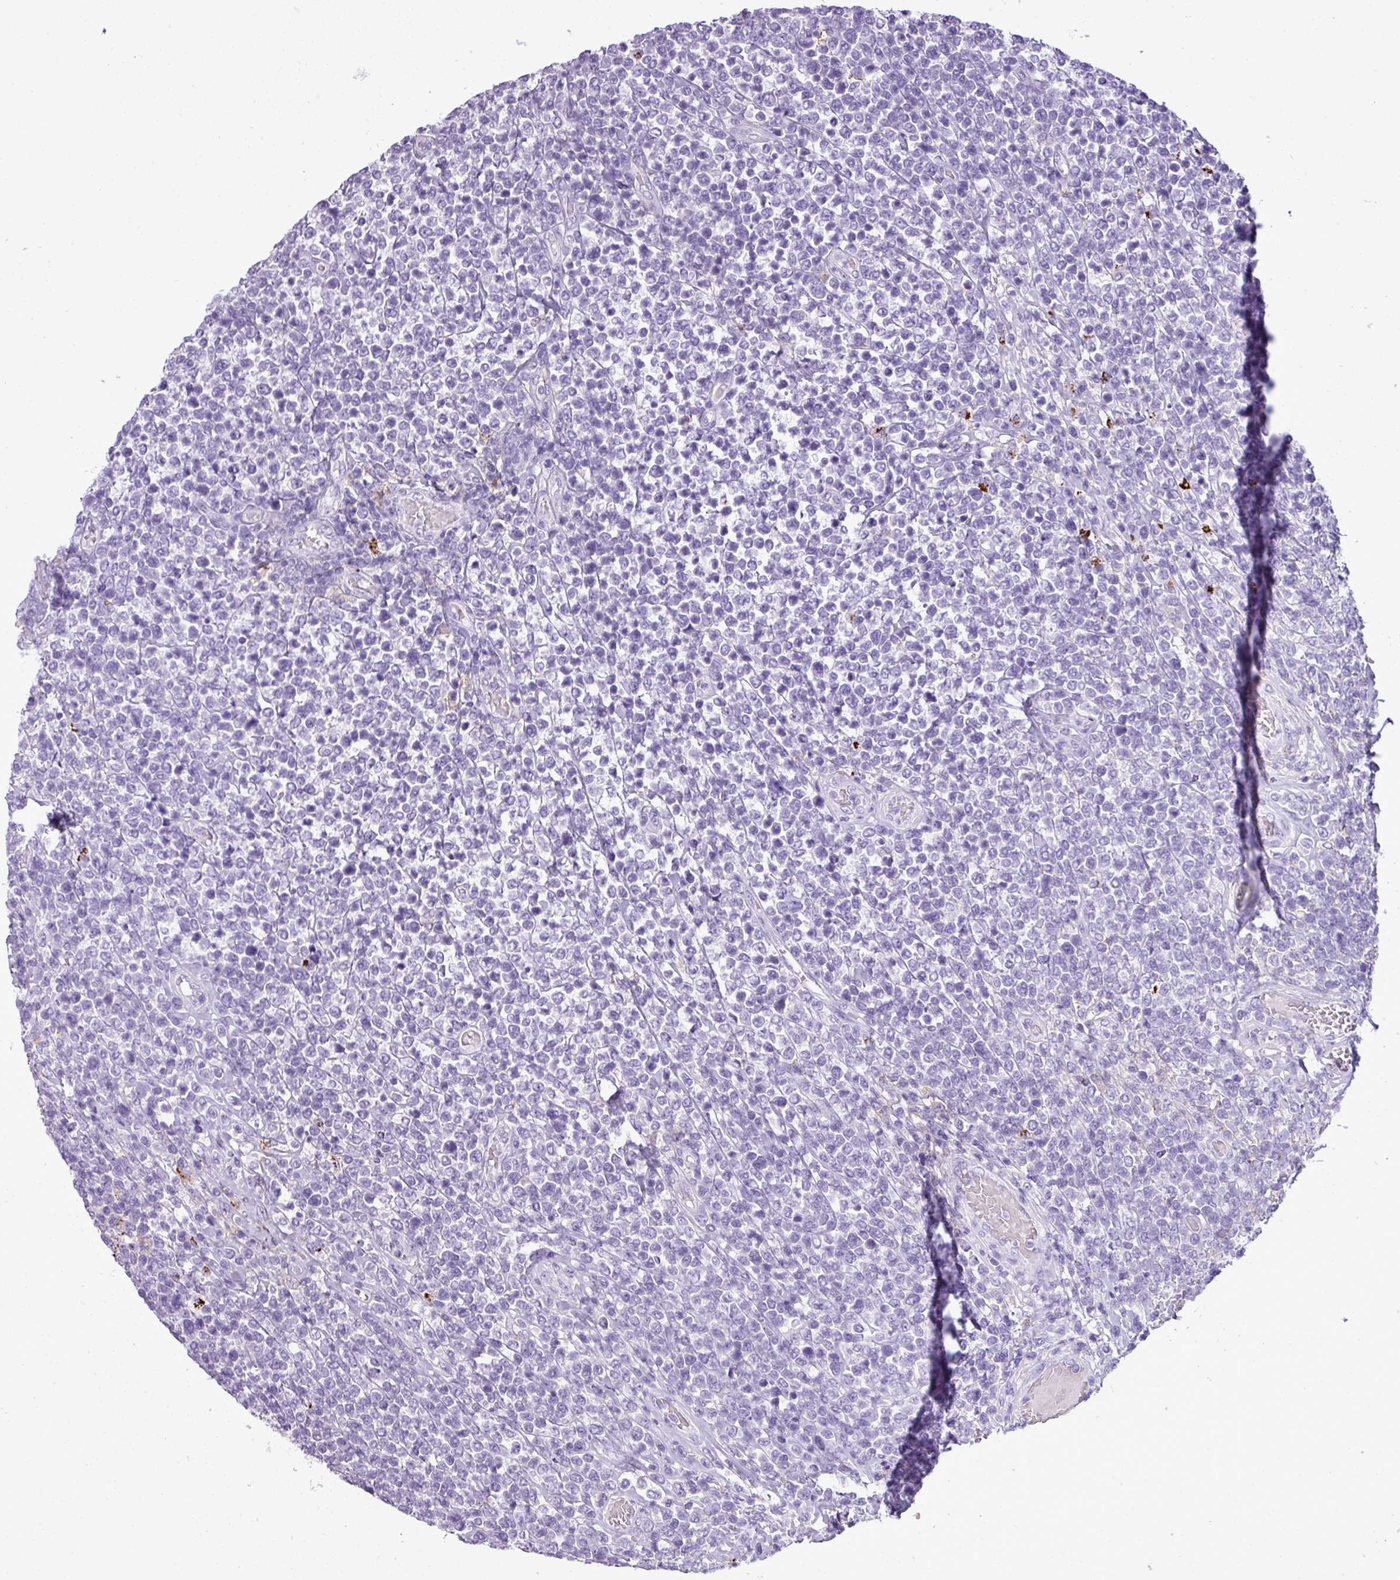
{"staining": {"intensity": "negative", "quantity": "none", "location": "none"}, "tissue": "lymphoma", "cell_type": "Tumor cells", "image_type": "cancer", "snomed": [{"axis": "morphology", "description": "Malignant lymphoma, non-Hodgkin's type, High grade"}, {"axis": "topography", "description": "Soft tissue"}], "caption": "Photomicrograph shows no protein expression in tumor cells of lymphoma tissue.", "gene": "RBMXL2", "patient": {"sex": "female", "age": 56}}